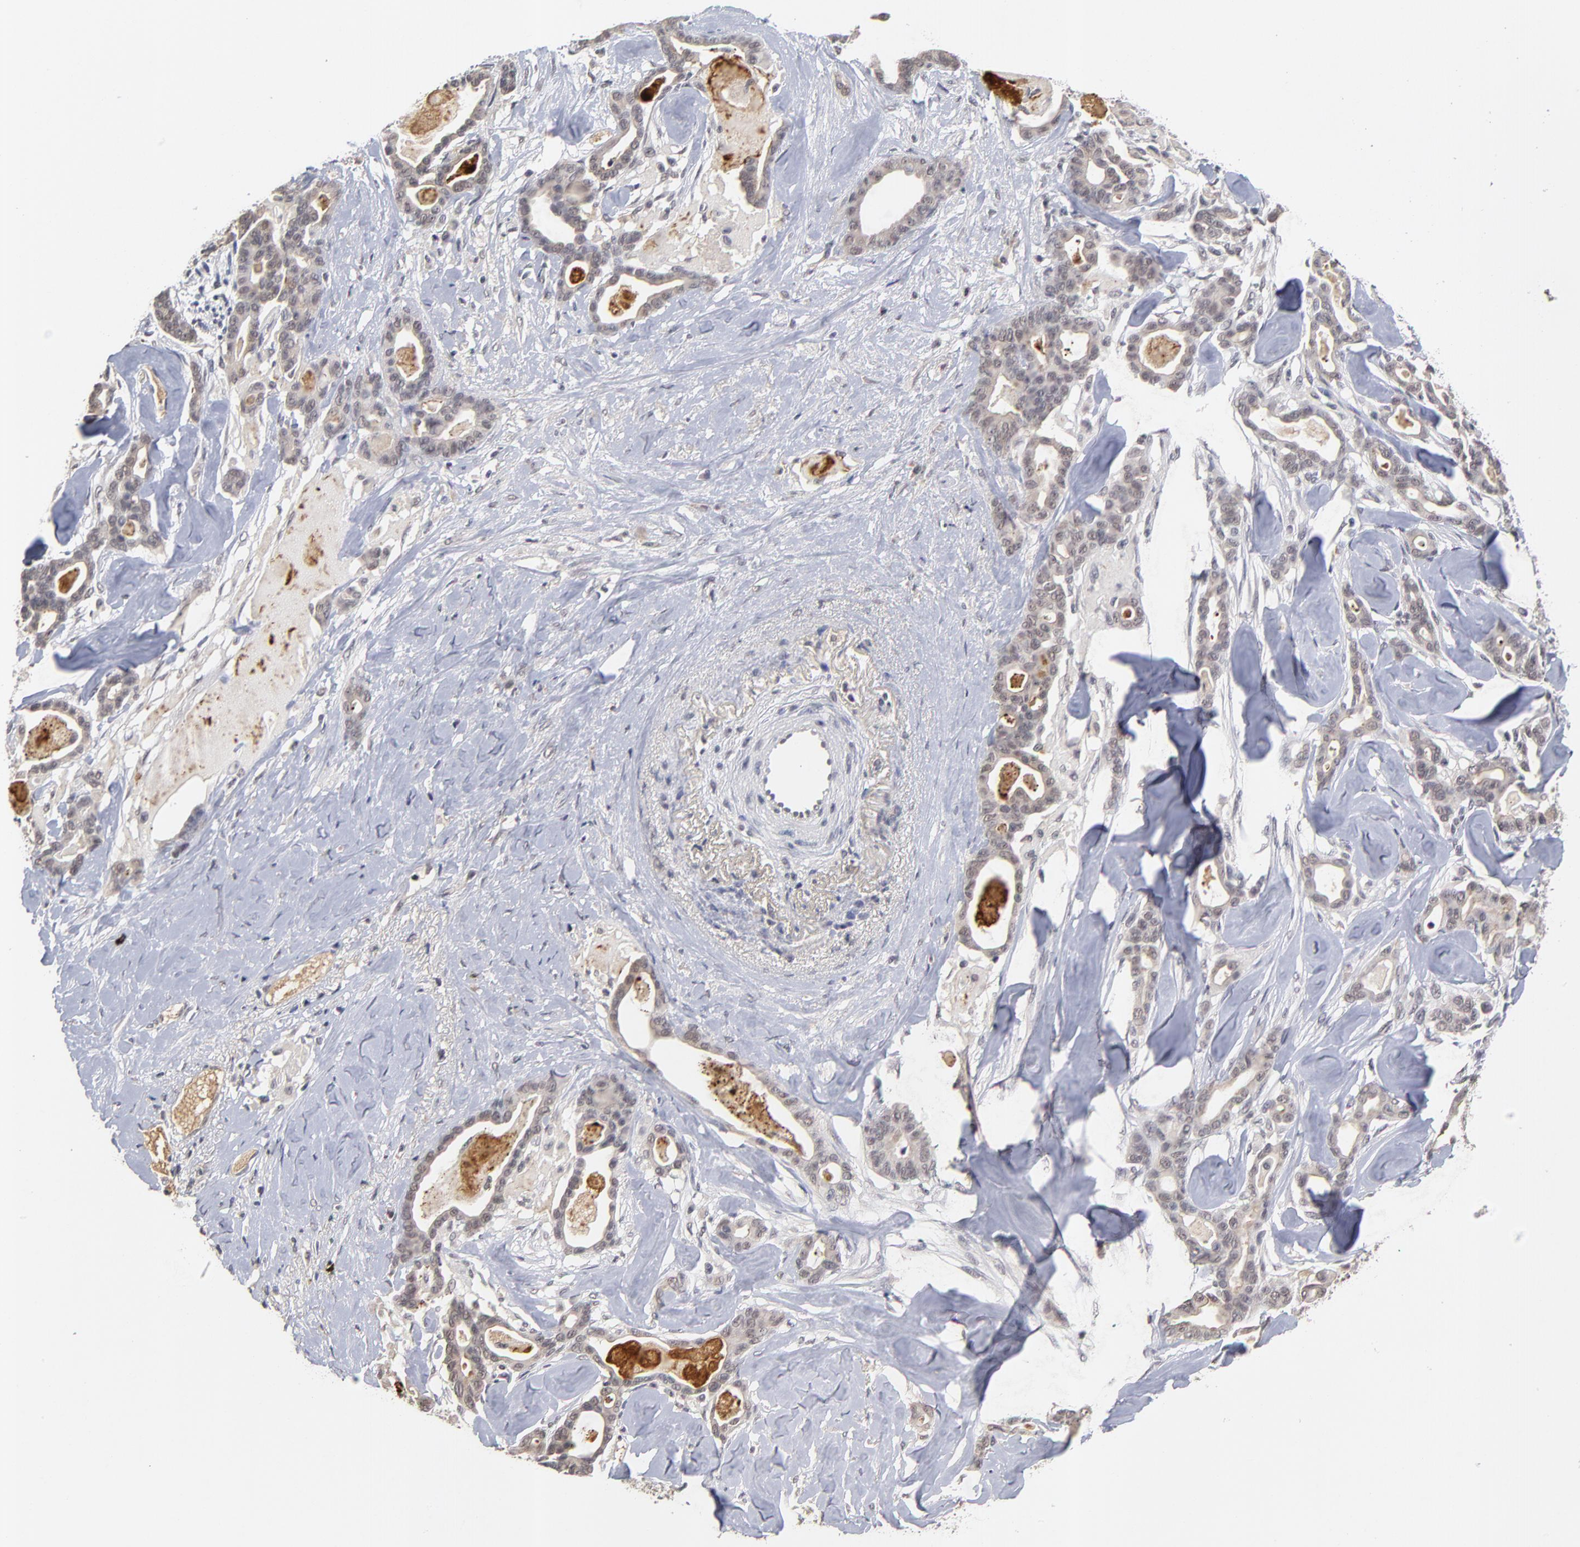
{"staining": {"intensity": "weak", "quantity": ">75%", "location": "cytoplasmic/membranous"}, "tissue": "pancreatic cancer", "cell_type": "Tumor cells", "image_type": "cancer", "snomed": [{"axis": "morphology", "description": "Adenocarcinoma, NOS"}, {"axis": "topography", "description": "Pancreas"}], "caption": "High-magnification brightfield microscopy of adenocarcinoma (pancreatic) stained with DAB (brown) and counterstained with hematoxylin (blue). tumor cells exhibit weak cytoplasmic/membranous positivity is seen in approximately>75% of cells.", "gene": "WSB1", "patient": {"sex": "male", "age": 63}}